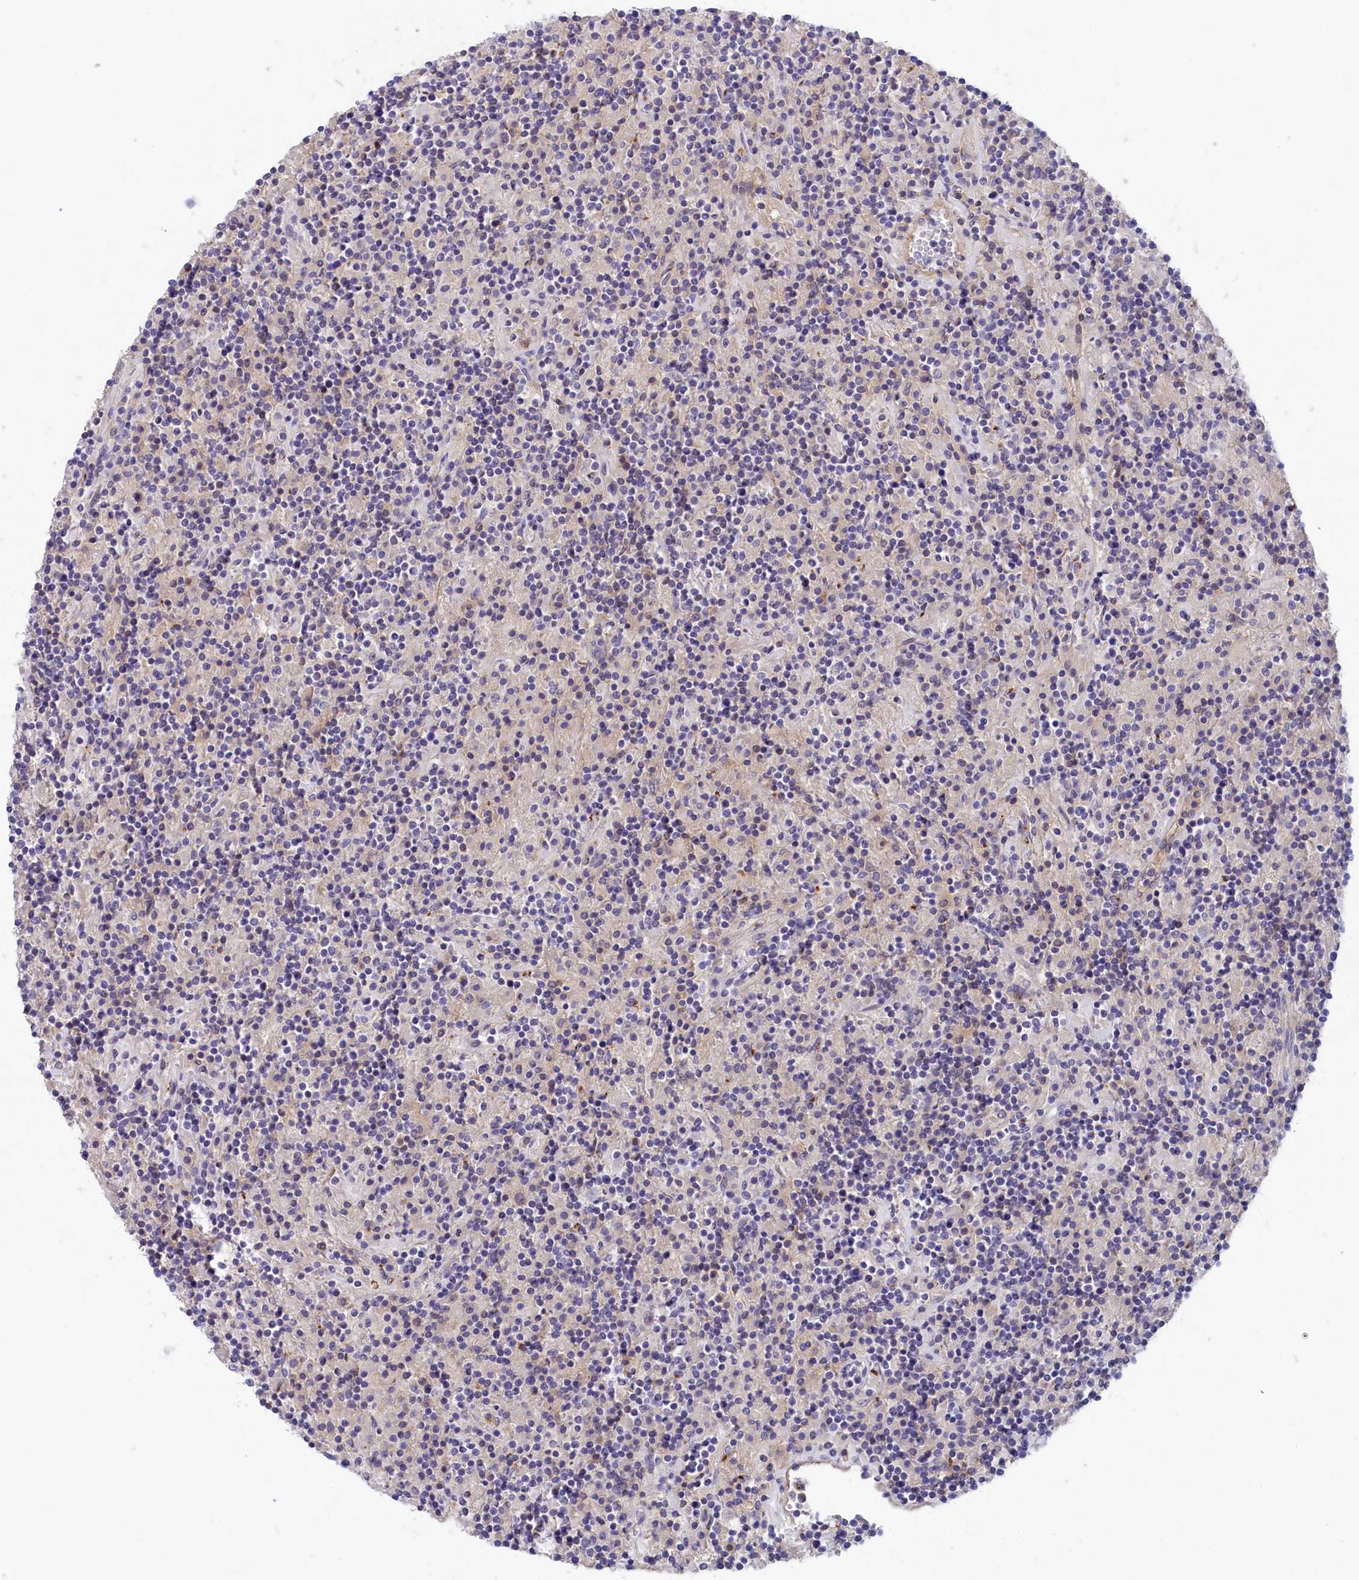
{"staining": {"intensity": "negative", "quantity": "none", "location": "none"}, "tissue": "lymphoma", "cell_type": "Tumor cells", "image_type": "cancer", "snomed": [{"axis": "morphology", "description": "Hodgkin's disease, NOS"}, {"axis": "topography", "description": "Lymph node"}], "caption": "DAB (3,3'-diaminobenzidine) immunohistochemical staining of human Hodgkin's disease exhibits no significant positivity in tumor cells.", "gene": "STYX", "patient": {"sex": "male", "age": 70}}